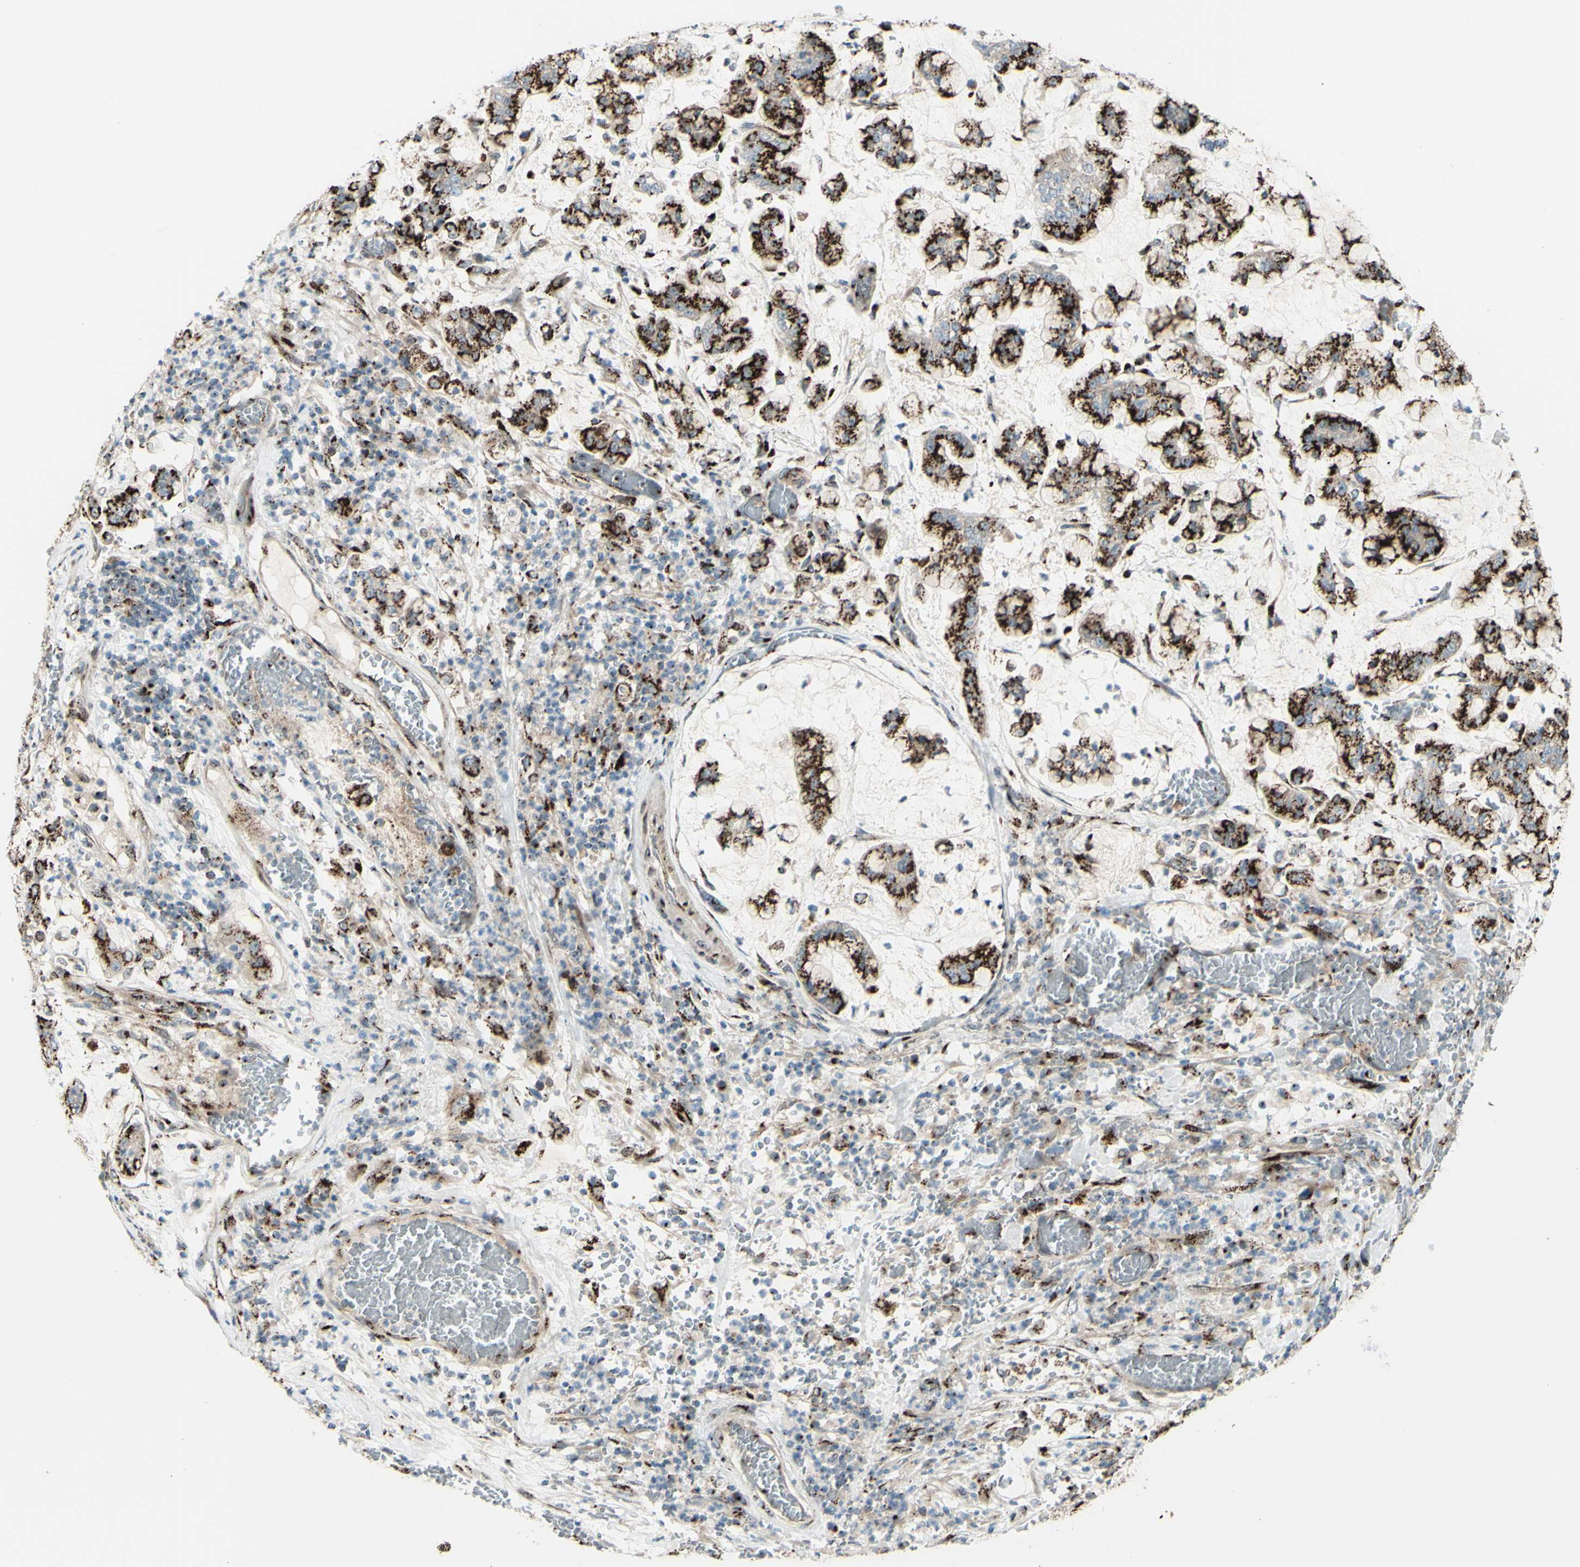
{"staining": {"intensity": "moderate", "quantity": ">75%", "location": "cytoplasmic/membranous"}, "tissue": "stomach cancer", "cell_type": "Tumor cells", "image_type": "cancer", "snomed": [{"axis": "morphology", "description": "Normal tissue, NOS"}, {"axis": "morphology", "description": "Adenocarcinoma, NOS"}, {"axis": "topography", "description": "Stomach, upper"}, {"axis": "topography", "description": "Stomach"}], "caption": "Adenocarcinoma (stomach) was stained to show a protein in brown. There is medium levels of moderate cytoplasmic/membranous positivity in about >75% of tumor cells. (DAB = brown stain, brightfield microscopy at high magnification).", "gene": "BPNT2", "patient": {"sex": "male", "age": 76}}